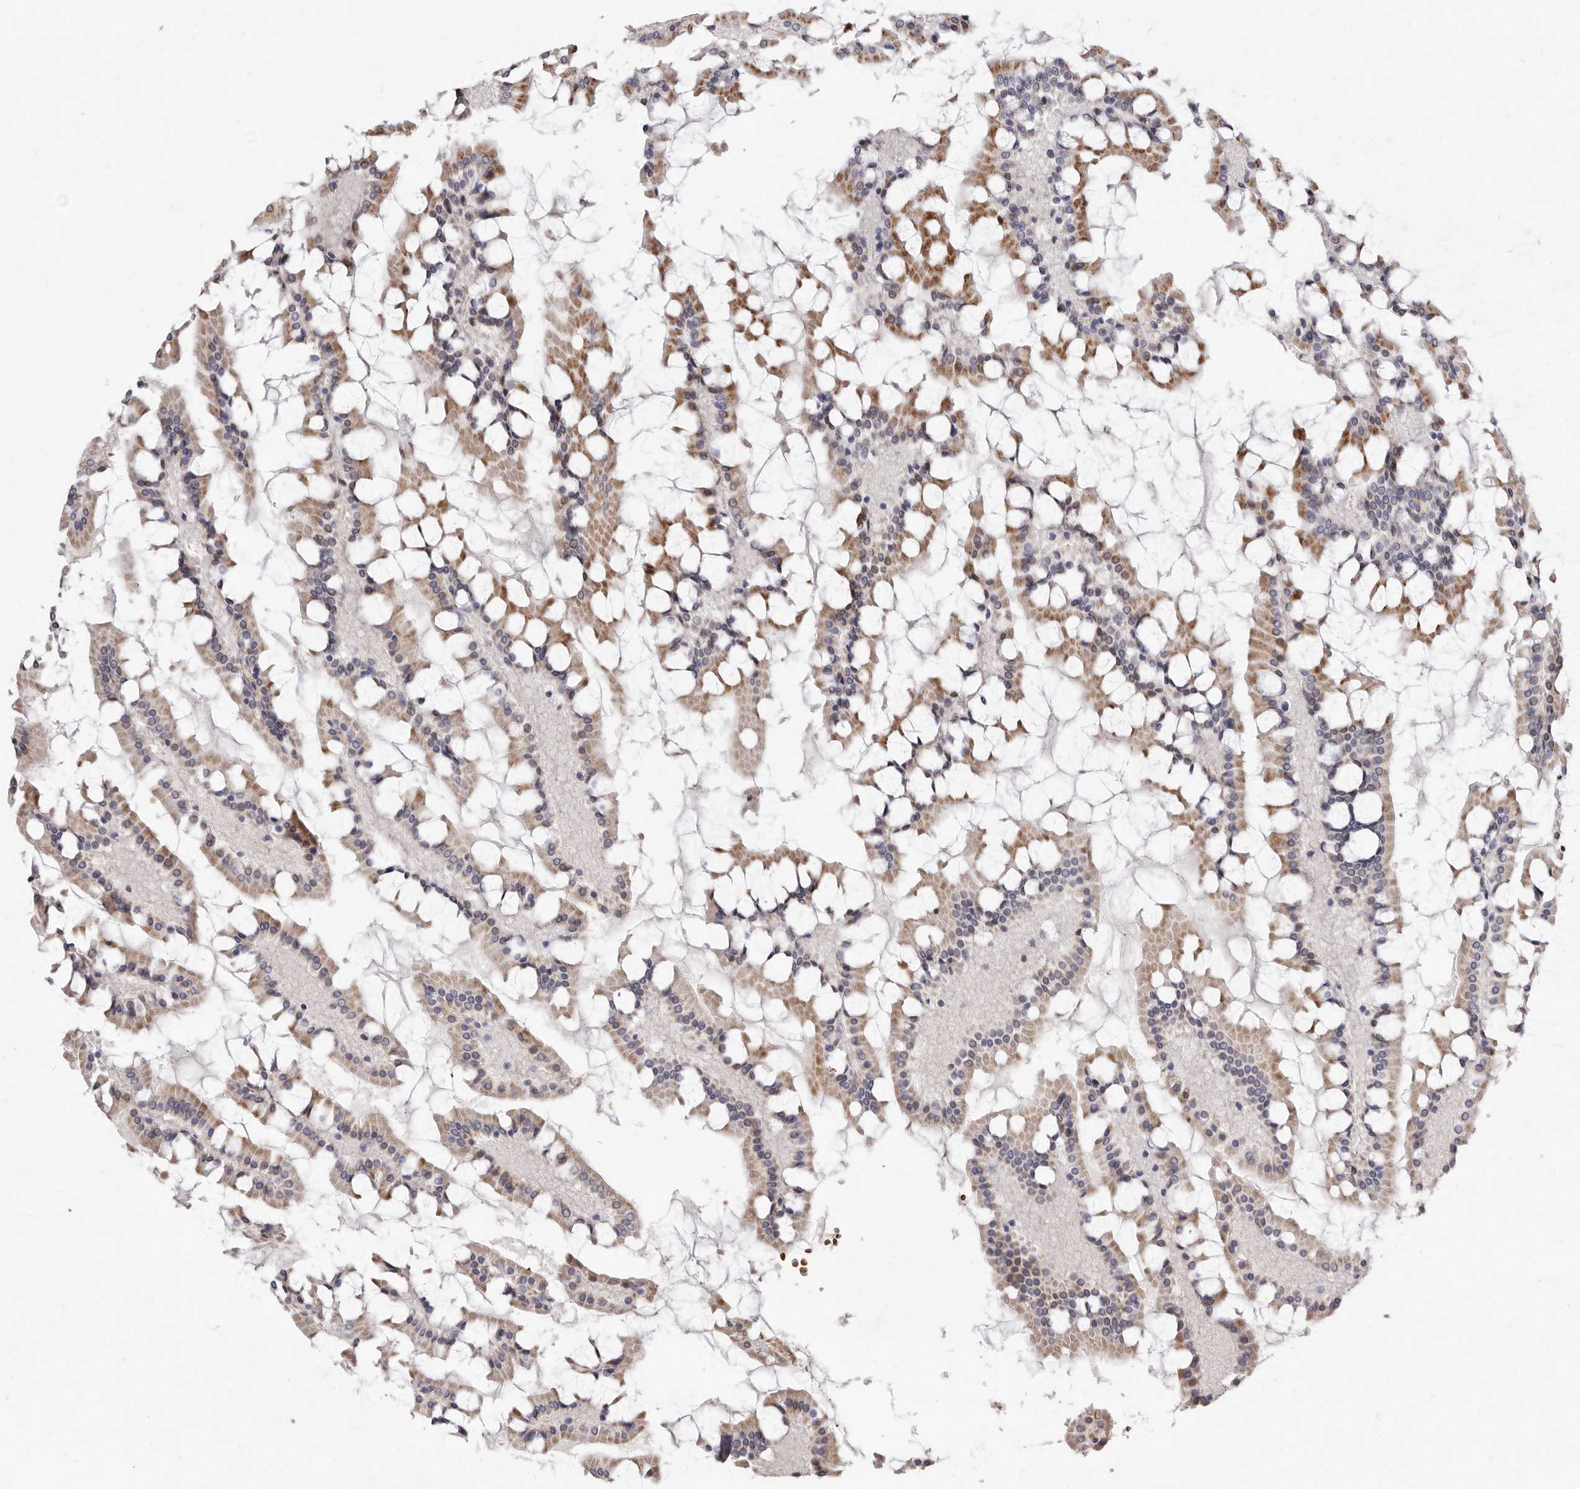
{"staining": {"intensity": "moderate", "quantity": ">75%", "location": "cytoplasmic/membranous"}, "tissue": "small intestine", "cell_type": "Glandular cells", "image_type": "normal", "snomed": [{"axis": "morphology", "description": "Normal tissue, NOS"}, {"axis": "topography", "description": "Small intestine"}], "caption": "A high-resolution micrograph shows immunohistochemistry (IHC) staining of benign small intestine, which displays moderate cytoplasmic/membranous expression in approximately >75% of glandular cells.", "gene": "AIDA", "patient": {"sex": "male", "age": 41}}